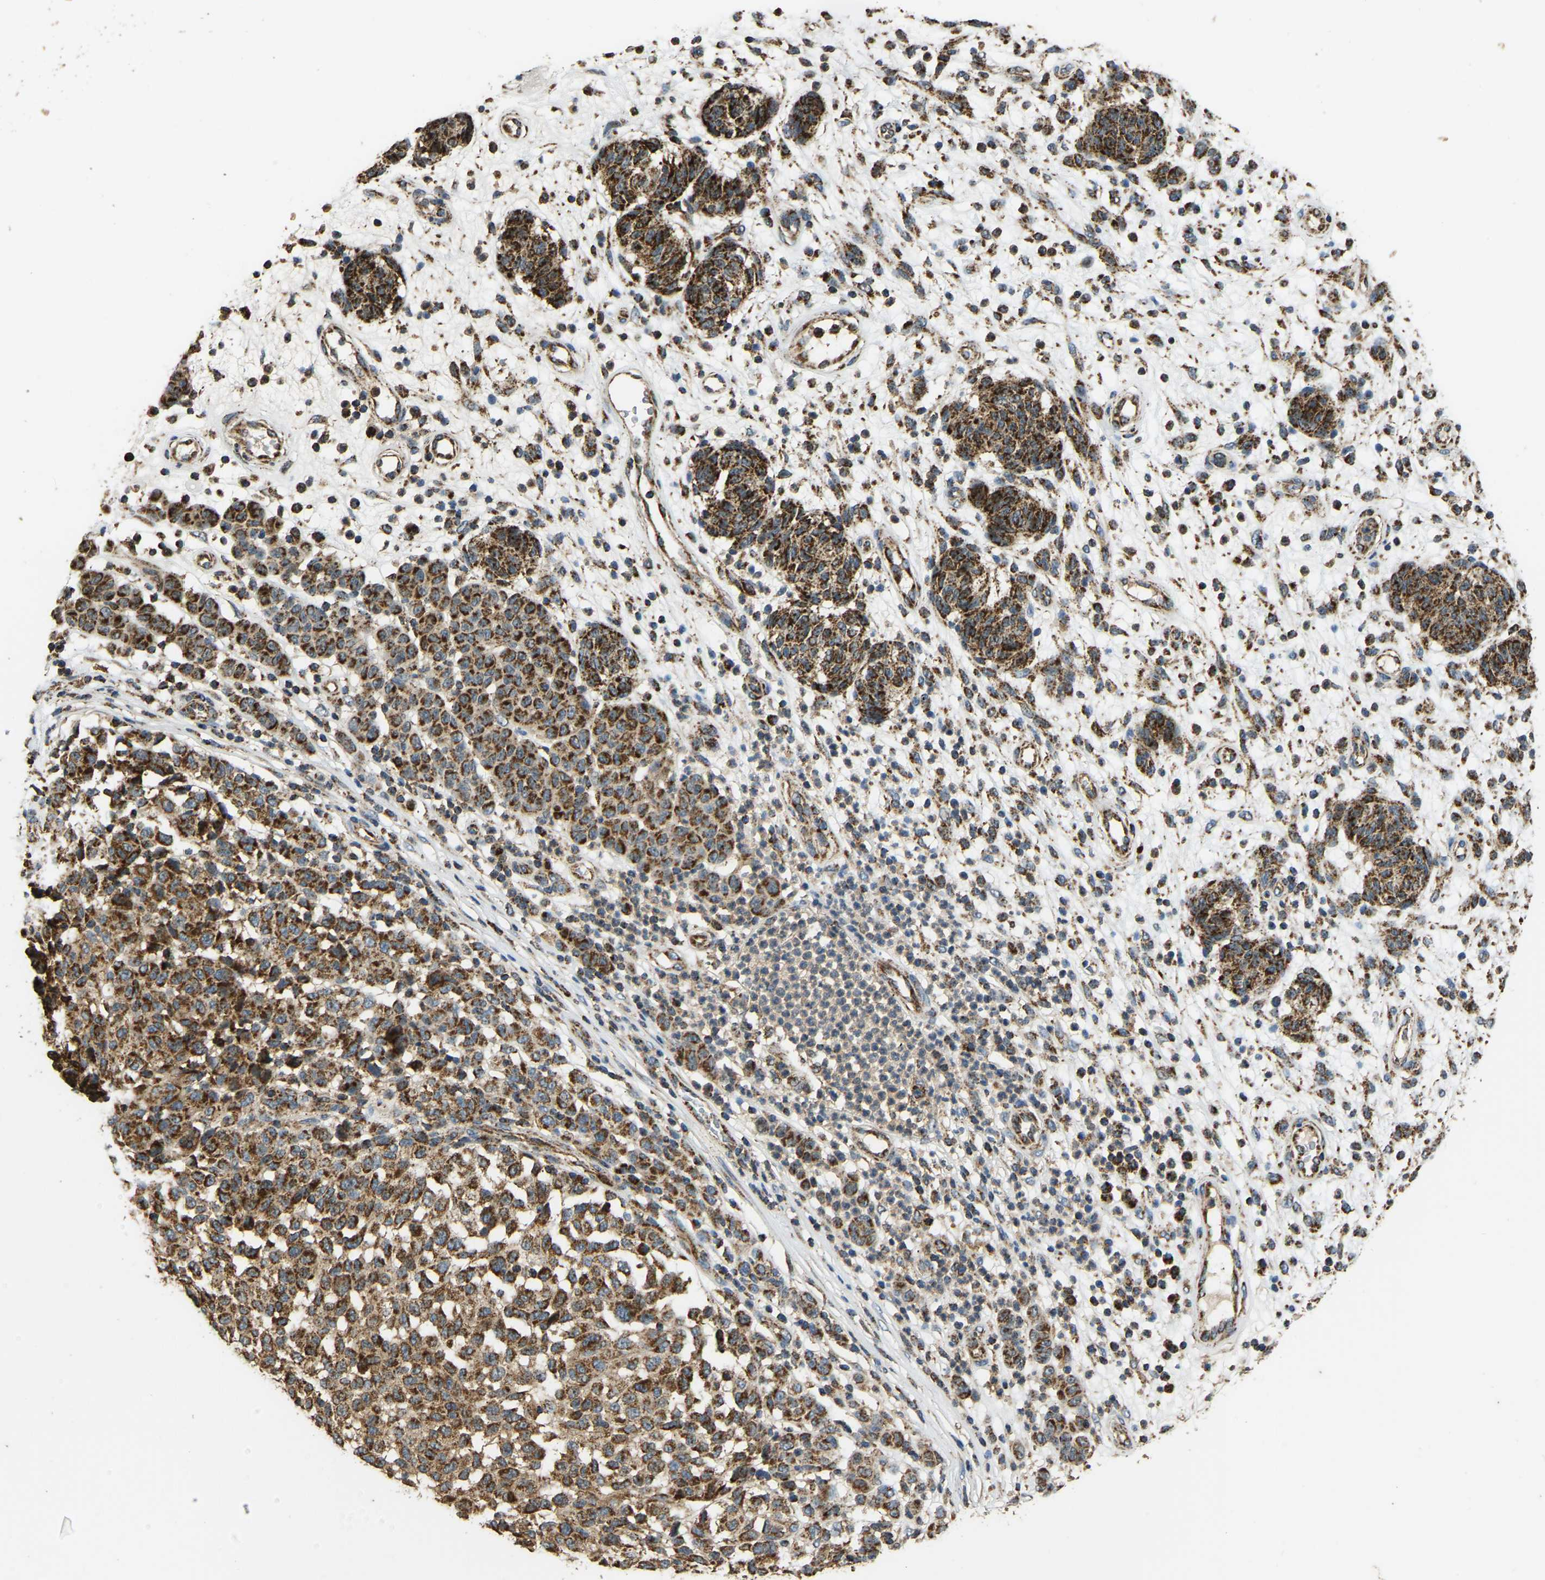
{"staining": {"intensity": "strong", "quantity": ">75%", "location": "cytoplasmic/membranous"}, "tissue": "melanoma", "cell_type": "Tumor cells", "image_type": "cancer", "snomed": [{"axis": "morphology", "description": "Malignant melanoma, NOS"}, {"axis": "topography", "description": "Skin"}], "caption": "Immunohistochemistry image of human malignant melanoma stained for a protein (brown), which reveals high levels of strong cytoplasmic/membranous positivity in approximately >75% of tumor cells.", "gene": "TUFM", "patient": {"sex": "male", "age": 59}}